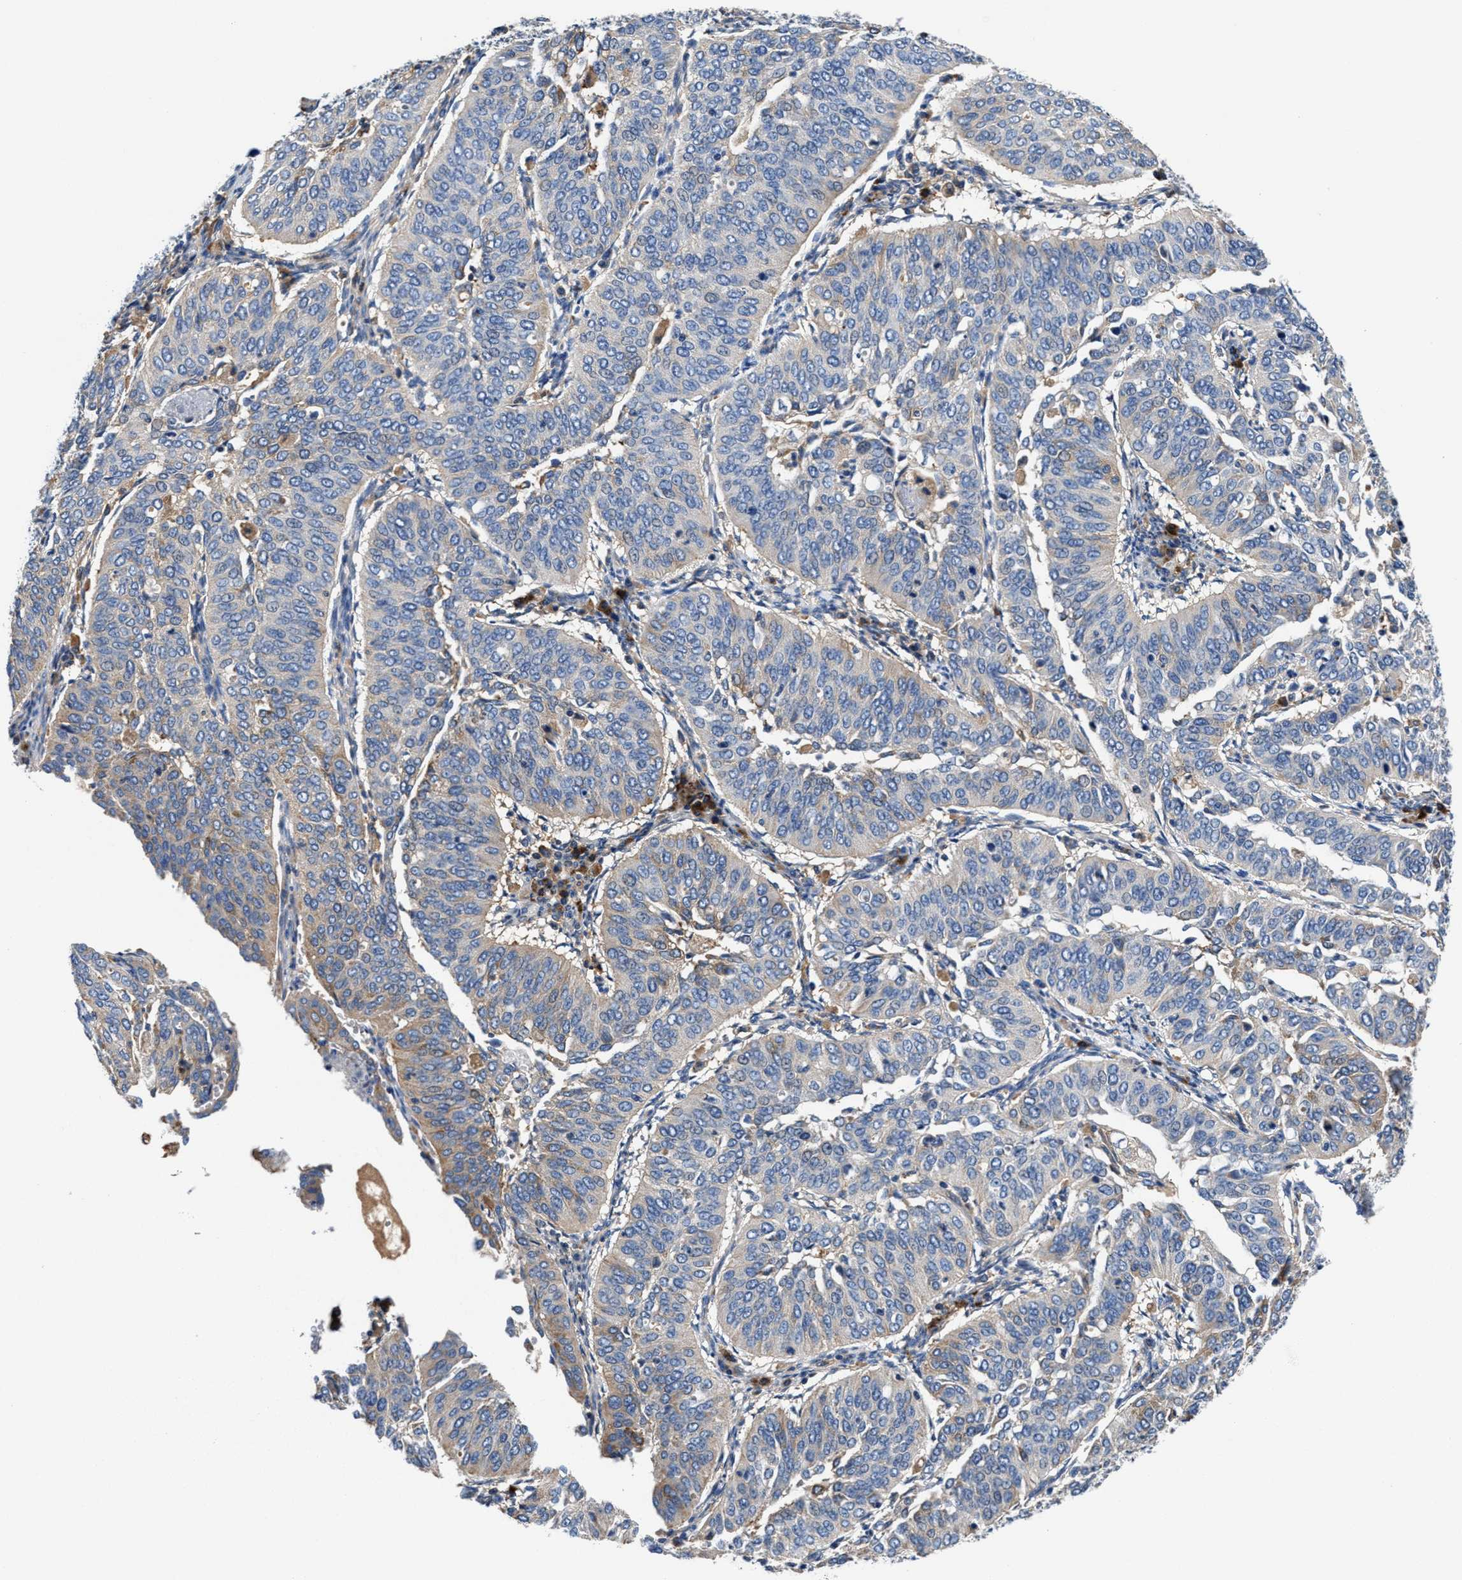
{"staining": {"intensity": "weak", "quantity": "25%-75%", "location": "cytoplasmic/membranous"}, "tissue": "cervical cancer", "cell_type": "Tumor cells", "image_type": "cancer", "snomed": [{"axis": "morphology", "description": "Normal tissue, NOS"}, {"axis": "morphology", "description": "Squamous cell carcinoma, NOS"}, {"axis": "topography", "description": "Cervix"}], "caption": "Protein staining of squamous cell carcinoma (cervical) tissue shows weak cytoplasmic/membranous expression in about 25%-75% of tumor cells. Immunohistochemistry (ihc) stains the protein in brown and the nuclei are stained blue.", "gene": "PPP1R9B", "patient": {"sex": "female", "age": 39}}